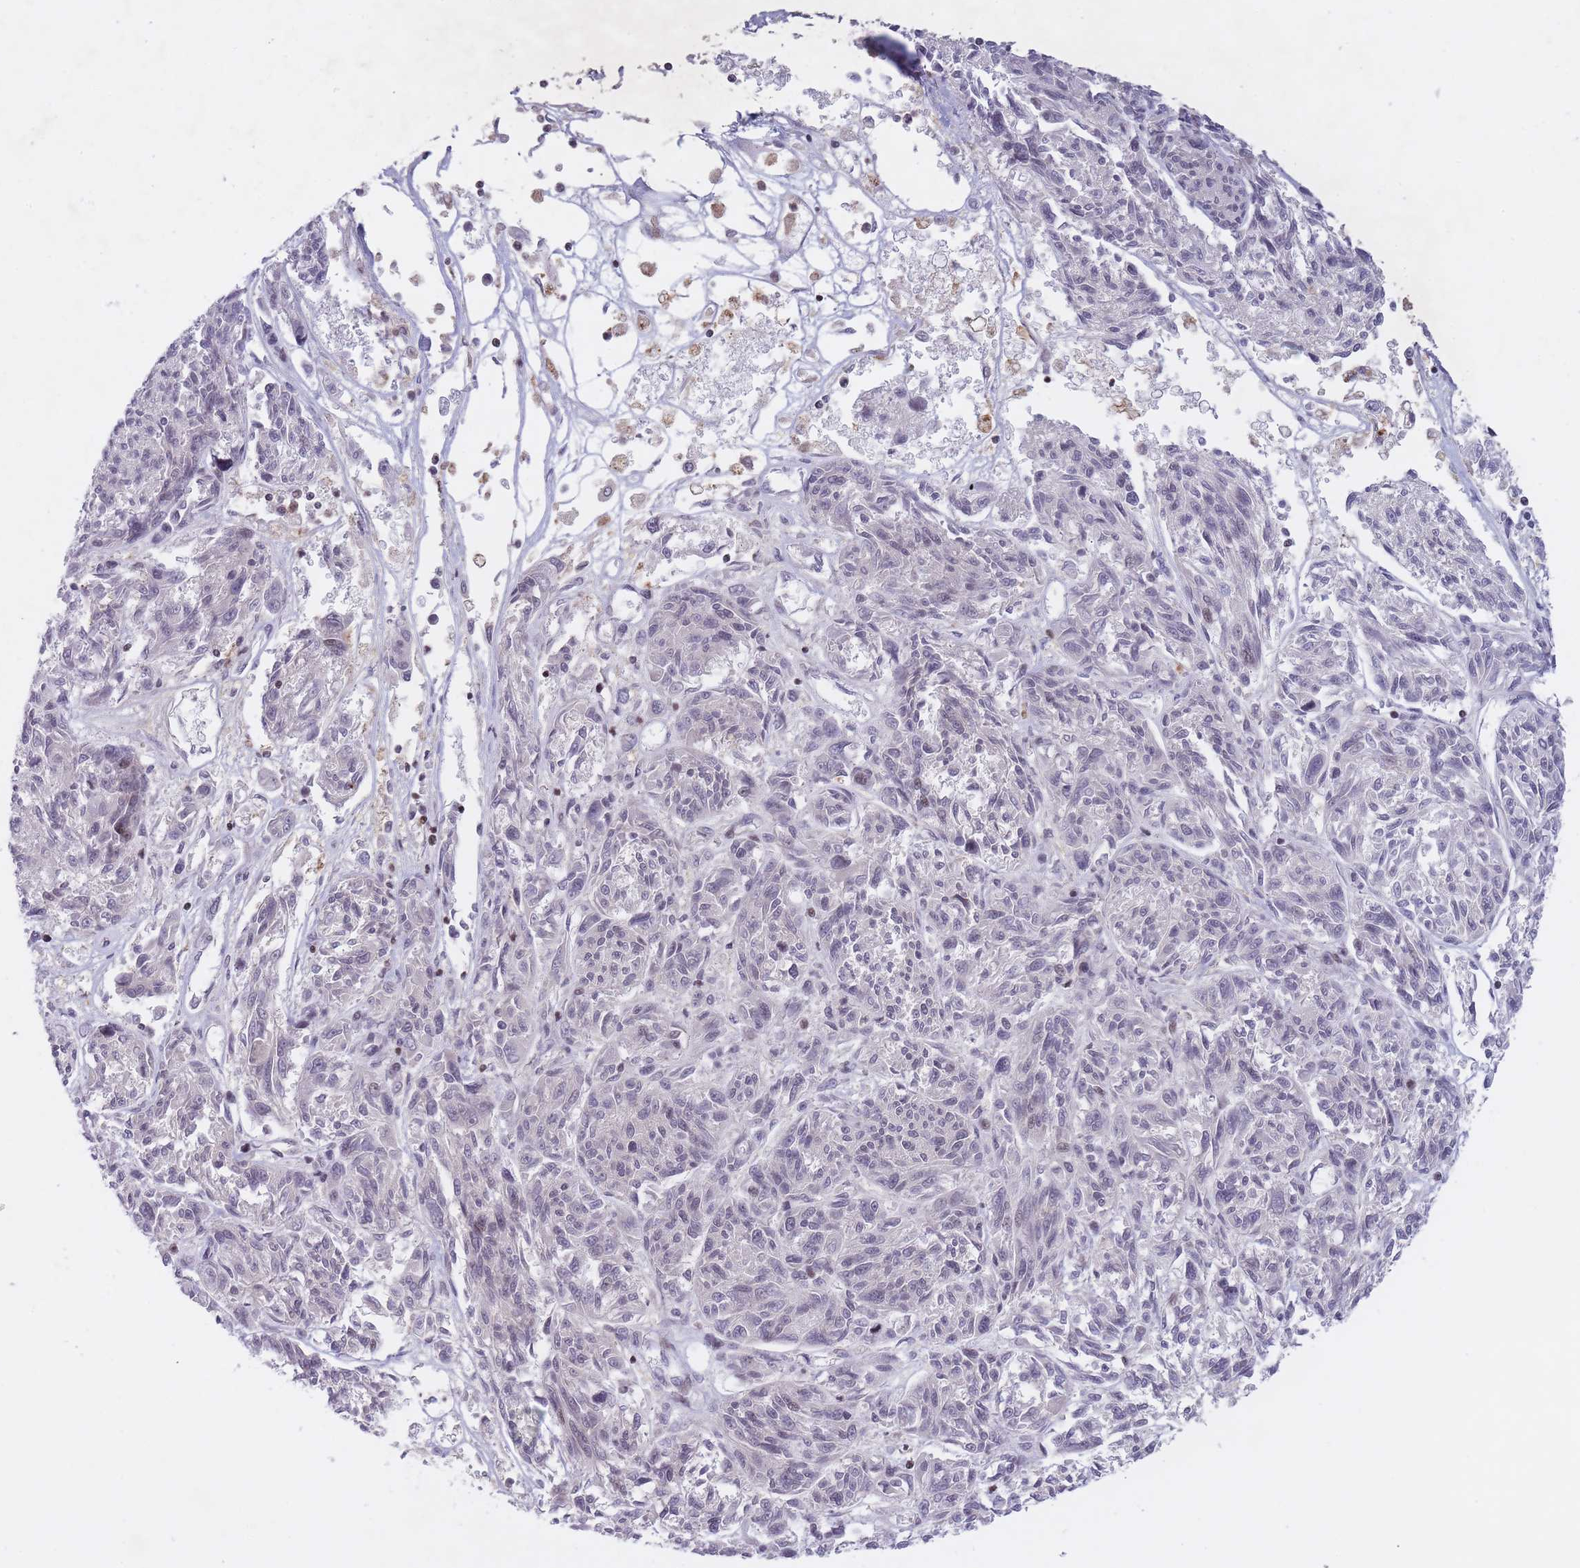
{"staining": {"intensity": "negative", "quantity": "none", "location": "none"}, "tissue": "melanoma", "cell_type": "Tumor cells", "image_type": "cancer", "snomed": [{"axis": "morphology", "description": "Malignant melanoma, NOS"}, {"axis": "topography", "description": "Skin"}], "caption": "This is an immunohistochemistry (IHC) micrograph of human malignant melanoma. There is no staining in tumor cells.", "gene": "SLC35F5", "patient": {"sex": "male", "age": 53}}